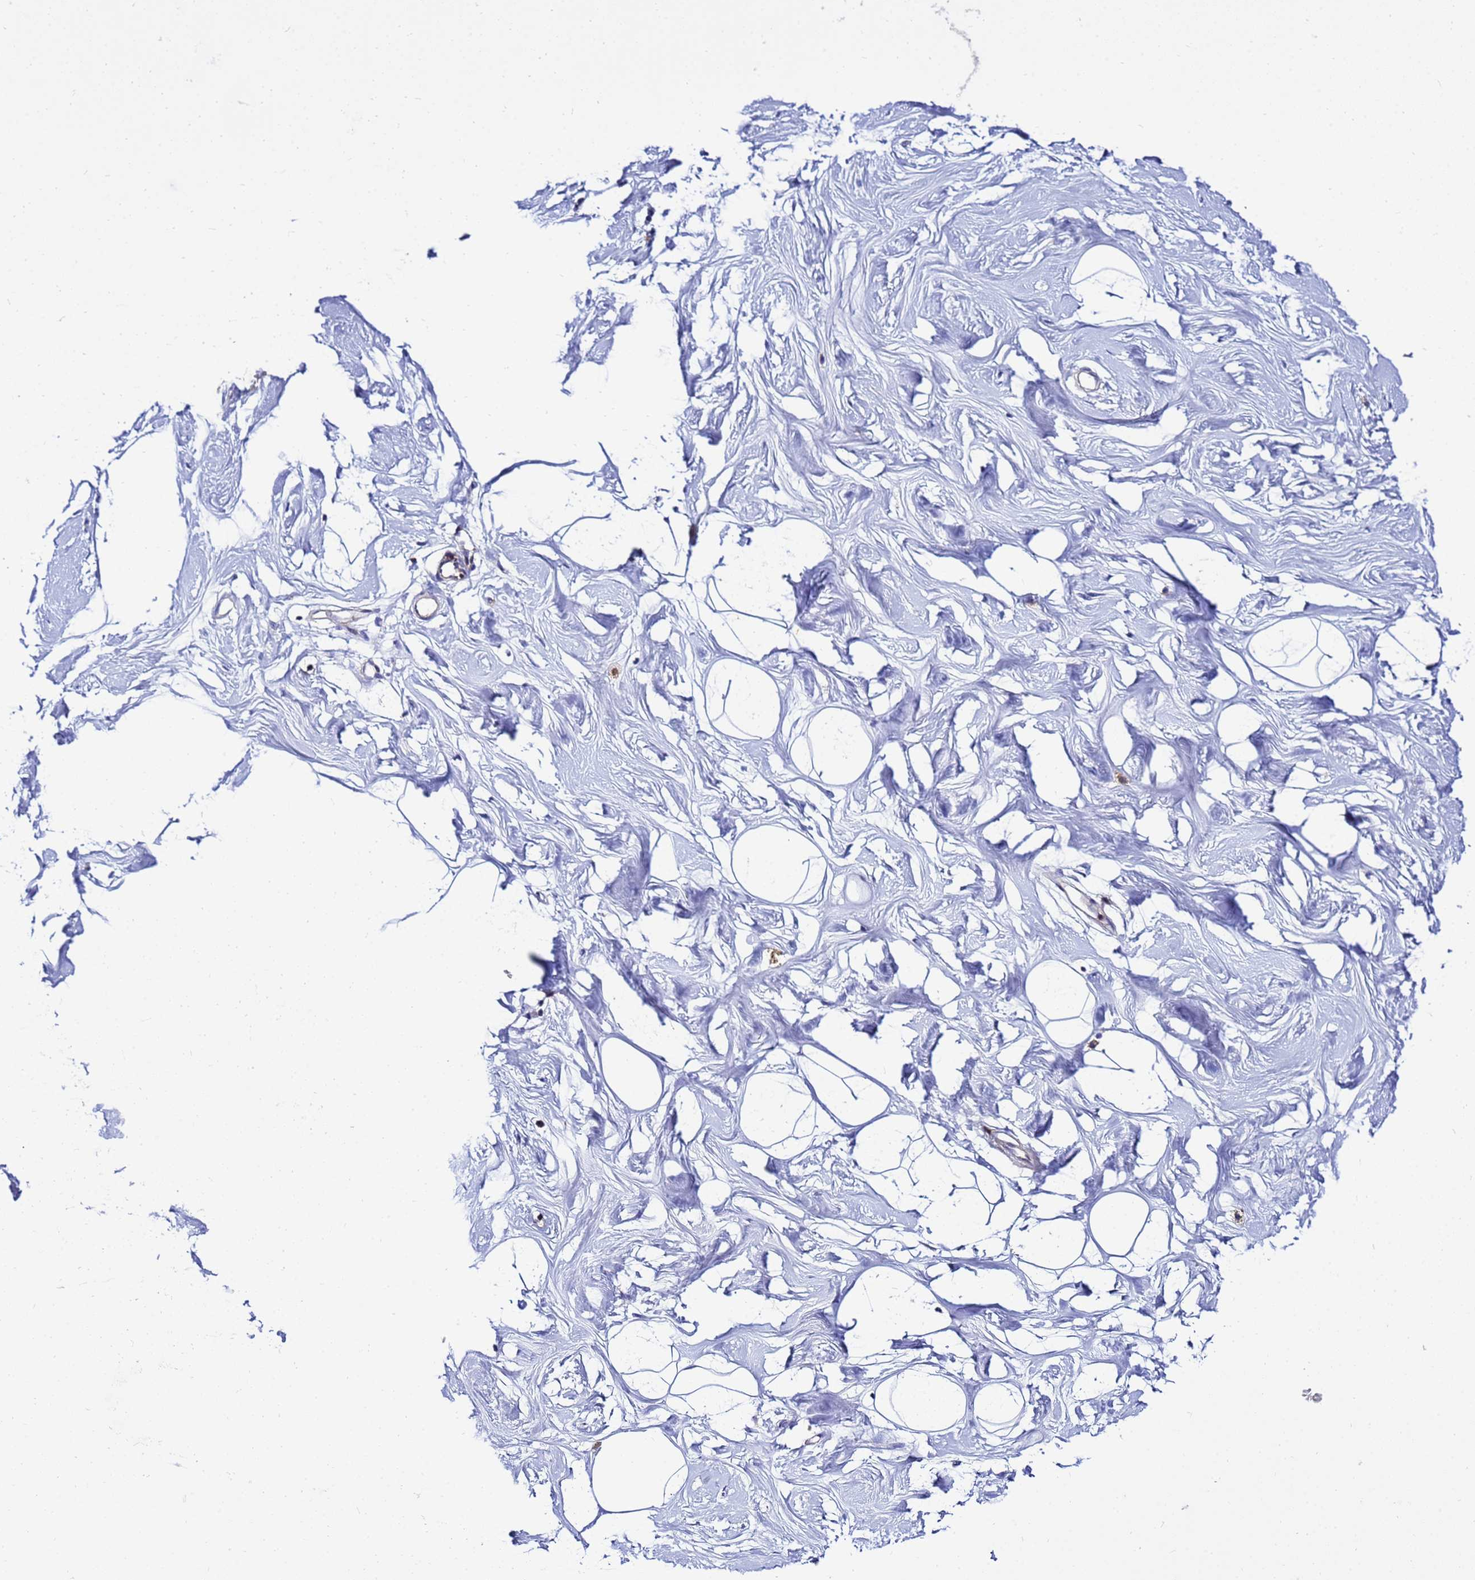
{"staining": {"intensity": "negative", "quantity": "none", "location": "none"}, "tissue": "breast", "cell_type": "Adipocytes", "image_type": "normal", "snomed": [{"axis": "morphology", "description": "Normal tissue, NOS"}, {"axis": "morphology", "description": "Adenoma, NOS"}, {"axis": "topography", "description": "Breast"}], "caption": "A histopathology image of human breast is negative for staining in adipocytes. Nuclei are stained in blue.", "gene": "DBNDD2", "patient": {"sex": "female", "age": 23}}